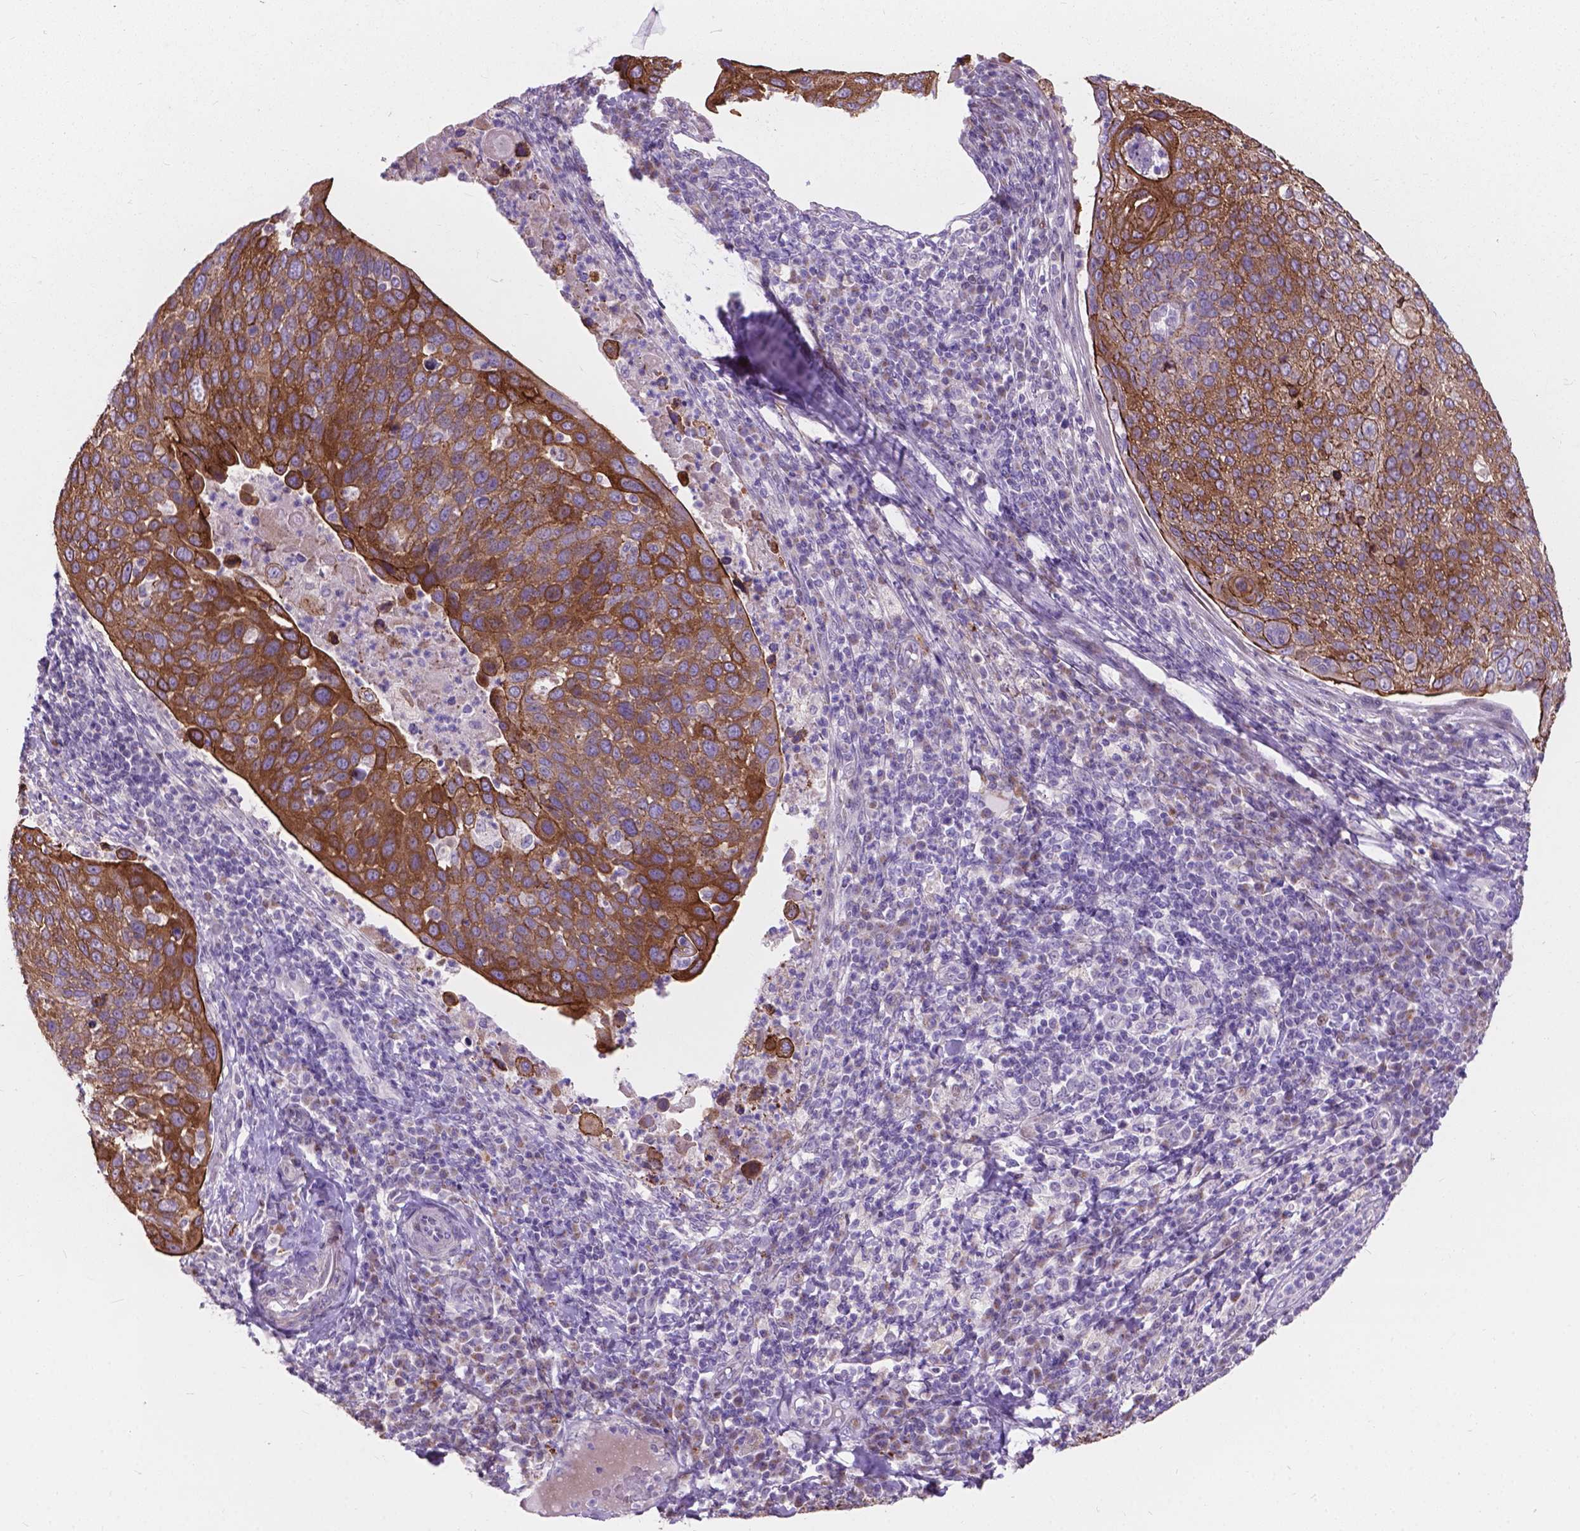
{"staining": {"intensity": "moderate", "quantity": "25%-75%", "location": "cytoplasmic/membranous"}, "tissue": "cervical cancer", "cell_type": "Tumor cells", "image_type": "cancer", "snomed": [{"axis": "morphology", "description": "Squamous cell carcinoma, NOS"}, {"axis": "topography", "description": "Cervix"}], "caption": "Human cervical cancer stained with a brown dye displays moderate cytoplasmic/membranous positive staining in approximately 25%-75% of tumor cells.", "gene": "MYH14", "patient": {"sex": "female", "age": 54}}